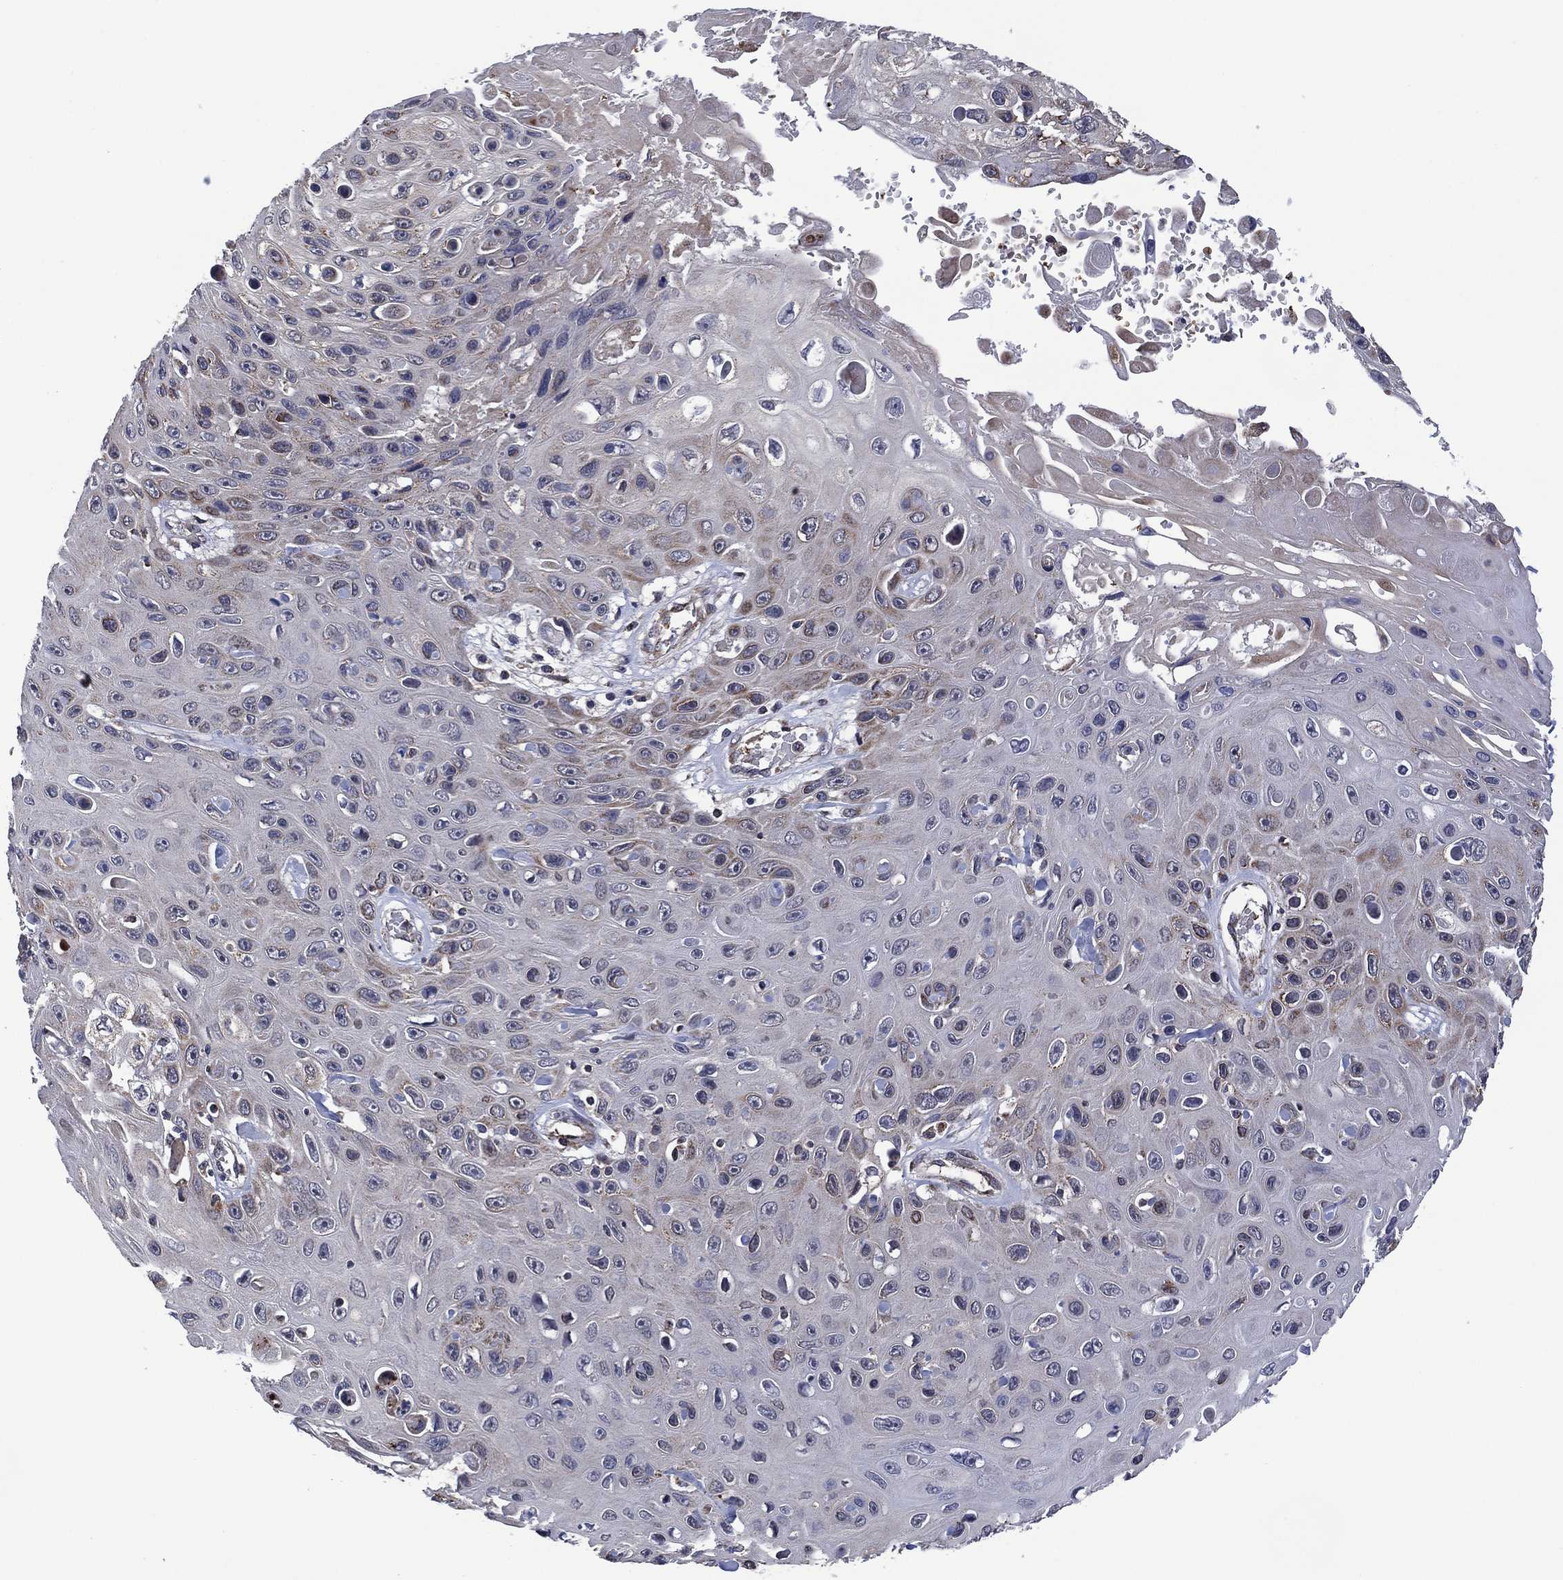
{"staining": {"intensity": "weak", "quantity": "<25%", "location": "cytoplasmic/membranous"}, "tissue": "skin cancer", "cell_type": "Tumor cells", "image_type": "cancer", "snomed": [{"axis": "morphology", "description": "Squamous cell carcinoma, NOS"}, {"axis": "topography", "description": "Skin"}], "caption": "The IHC histopathology image has no significant staining in tumor cells of skin cancer tissue.", "gene": "HTD2", "patient": {"sex": "male", "age": 82}}